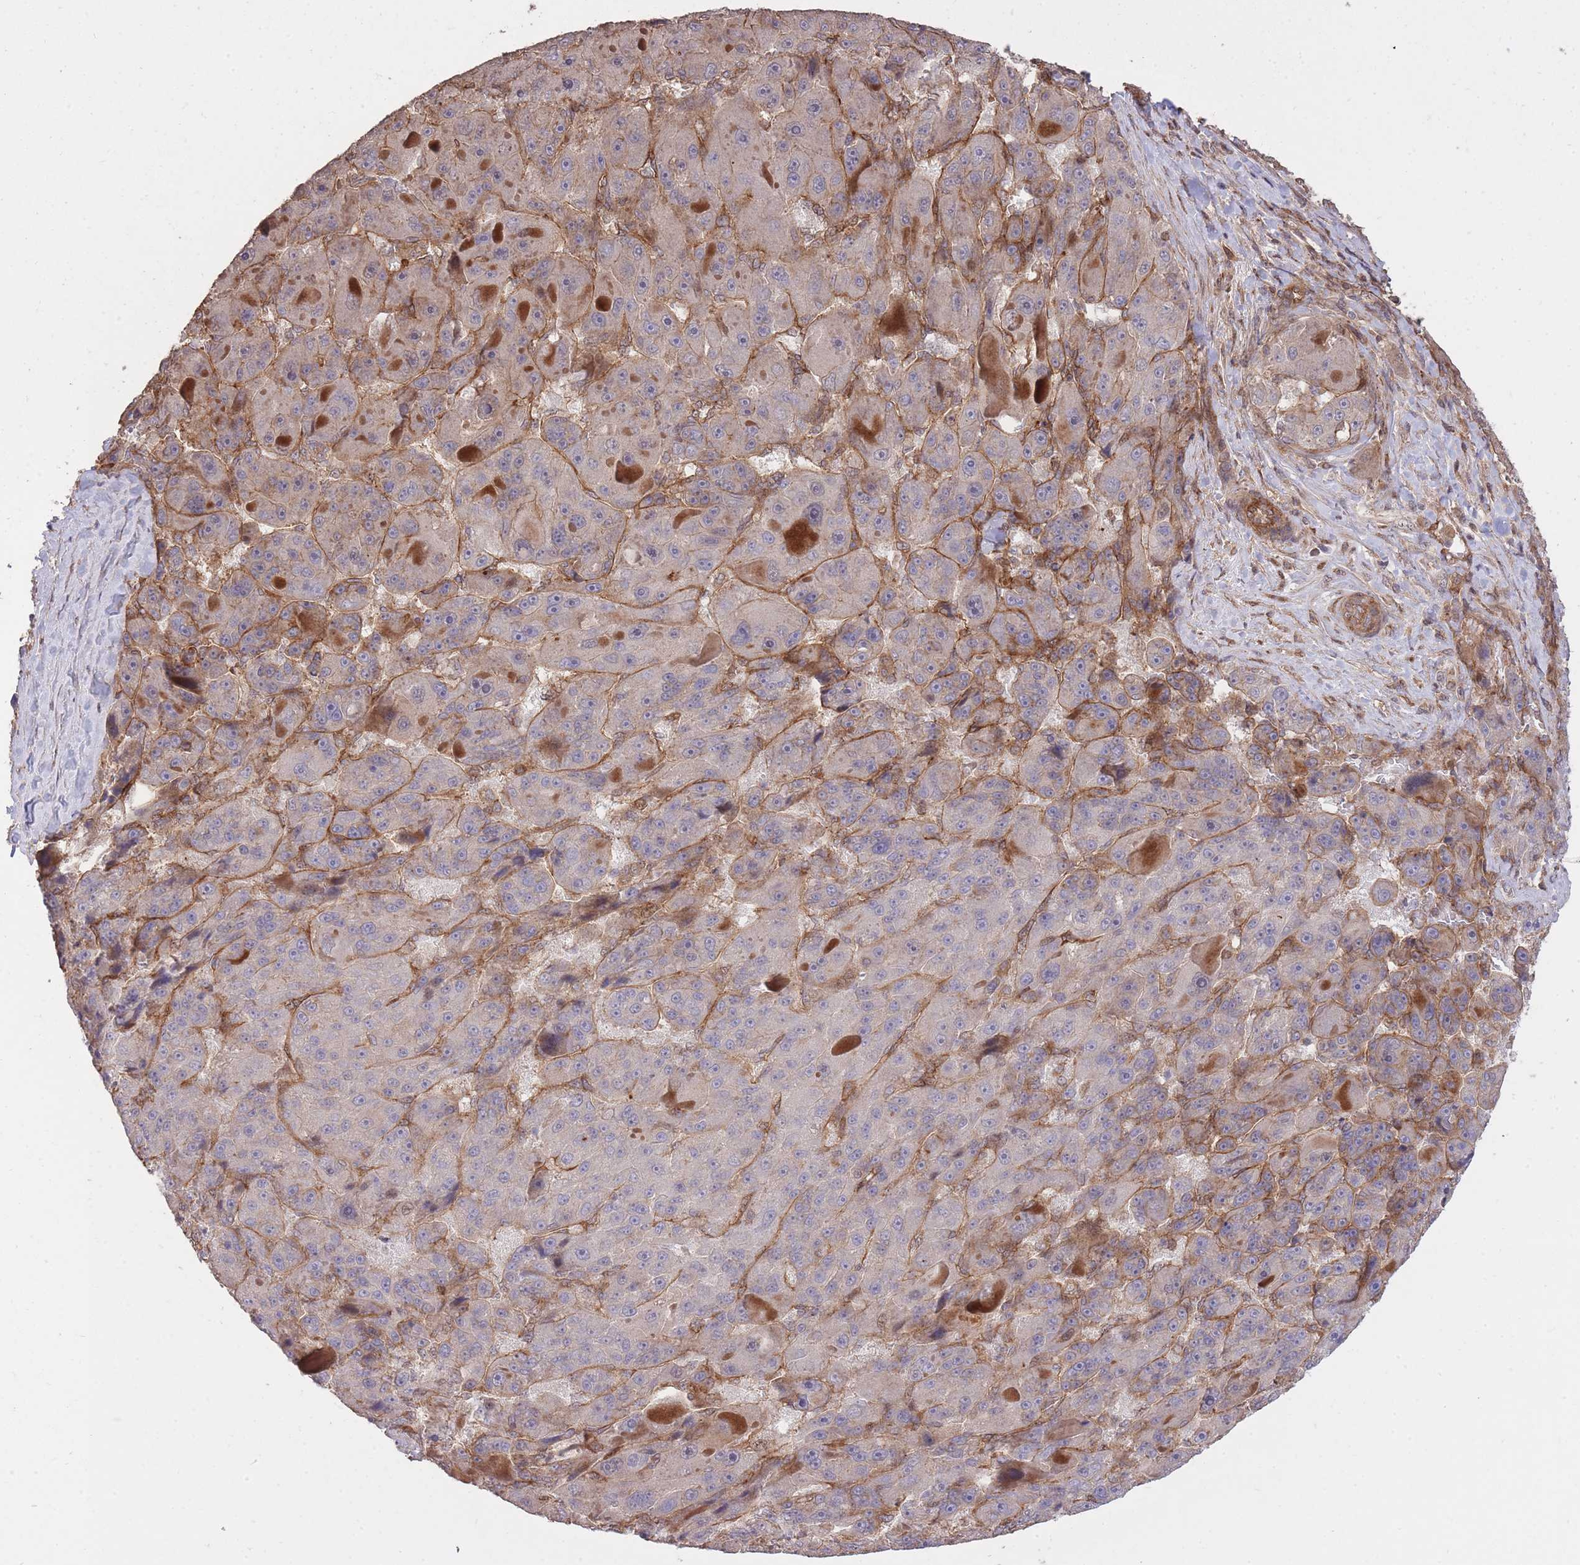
{"staining": {"intensity": "moderate", "quantity": "25%-75%", "location": "cytoplasmic/membranous"}, "tissue": "liver cancer", "cell_type": "Tumor cells", "image_type": "cancer", "snomed": [{"axis": "morphology", "description": "Carcinoma, Hepatocellular, NOS"}, {"axis": "topography", "description": "Liver"}], "caption": "An immunohistochemistry (IHC) histopathology image of neoplastic tissue is shown. Protein staining in brown shows moderate cytoplasmic/membranous positivity in liver cancer within tumor cells.", "gene": "PLD1", "patient": {"sex": "male", "age": 76}}